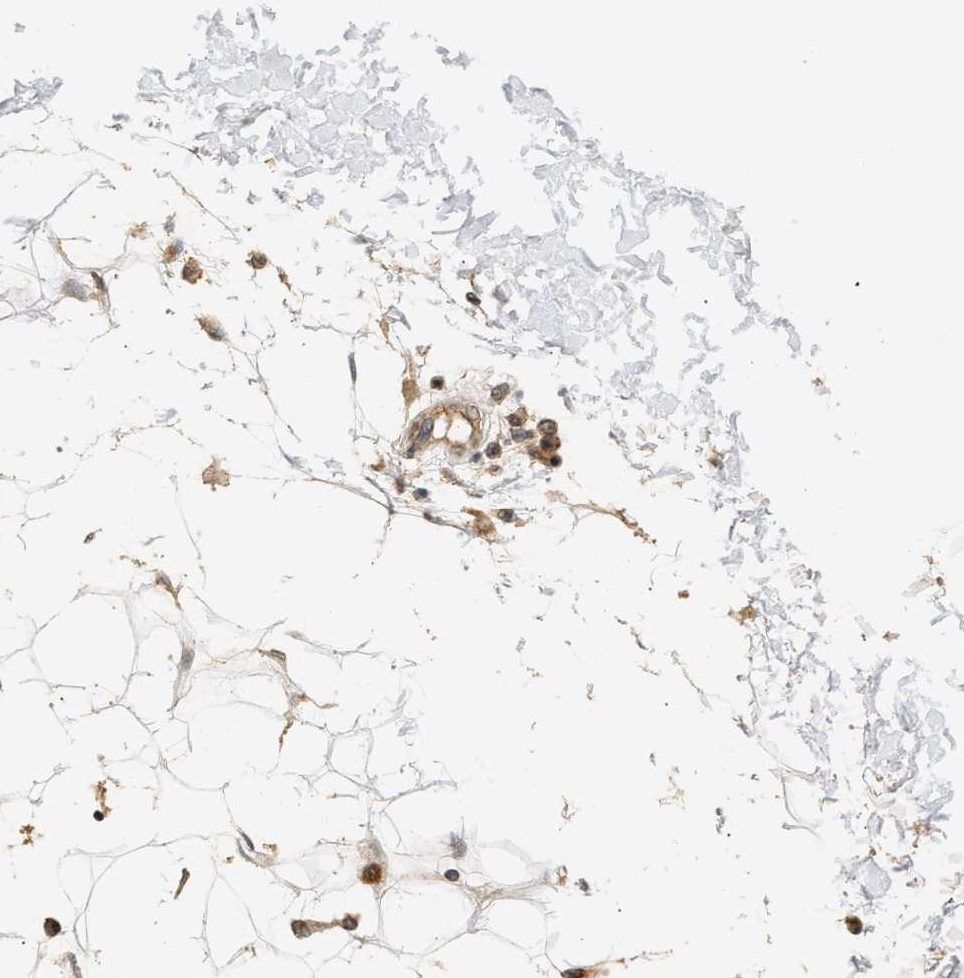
{"staining": {"intensity": "negative", "quantity": "none", "location": "none"}, "tissue": "adipose tissue", "cell_type": "Adipocytes", "image_type": "normal", "snomed": [{"axis": "morphology", "description": "Squamous cell carcinoma, NOS"}, {"axis": "topography", "description": "Skin"}], "caption": "DAB (3,3'-diaminobenzidine) immunohistochemical staining of benign human adipose tissue reveals no significant expression in adipocytes. (Stains: DAB immunohistochemistry (IHC) with hematoxylin counter stain, Microscopy: brightfield microscopy at high magnification).", "gene": "PLXND1", "patient": {"sex": "male", "age": 83}}